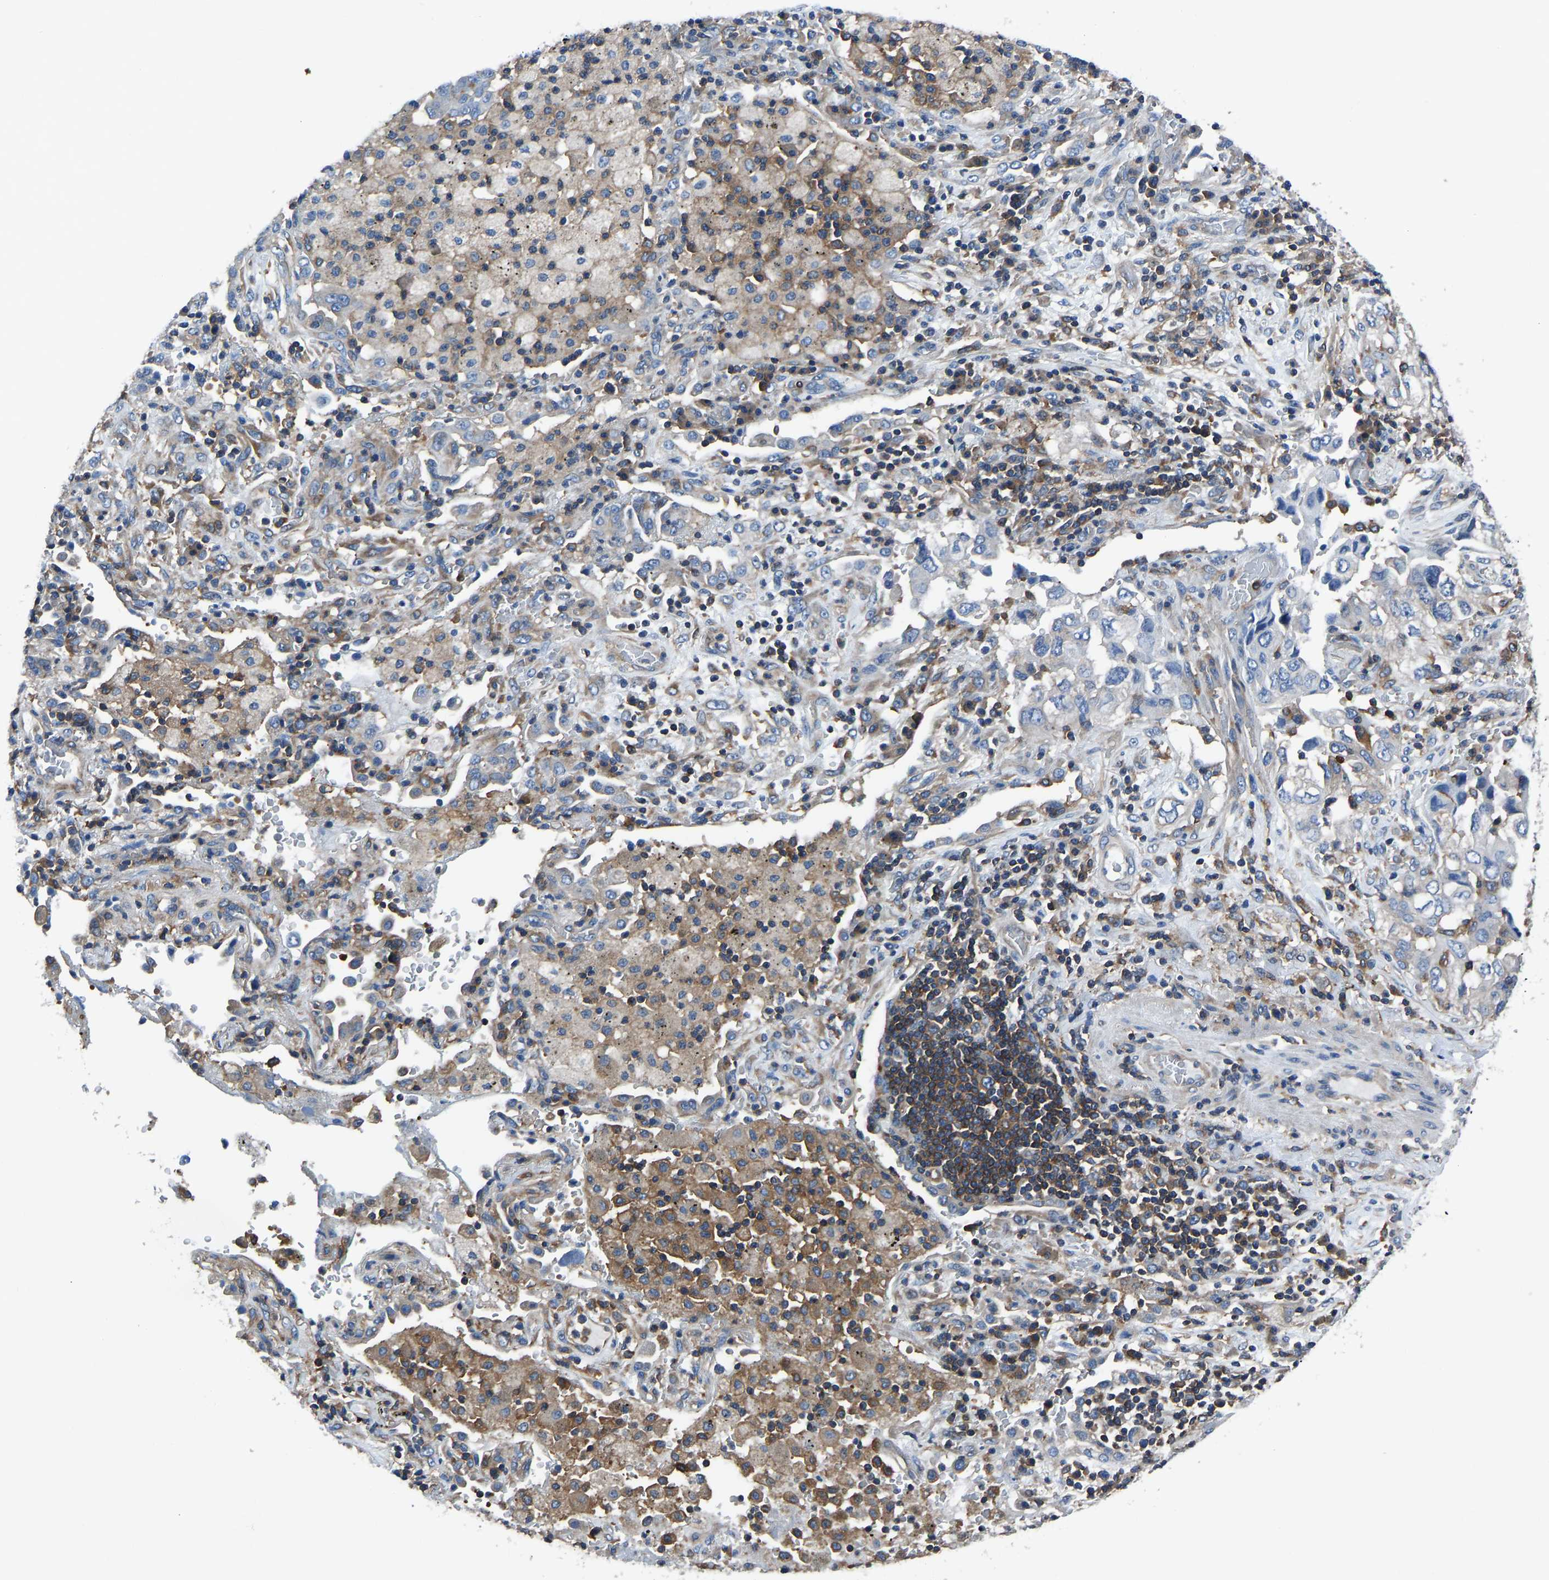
{"staining": {"intensity": "negative", "quantity": "none", "location": "none"}, "tissue": "lung cancer", "cell_type": "Tumor cells", "image_type": "cancer", "snomed": [{"axis": "morphology", "description": "Adenocarcinoma, NOS"}, {"axis": "topography", "description": "Lung"}], "caption": "Immunohistochemical staining of human lung cancer shows no significant expression in tumor cells.", "gene": "PRKAR1A", "patient": {"sex": "male", "age": 64}}